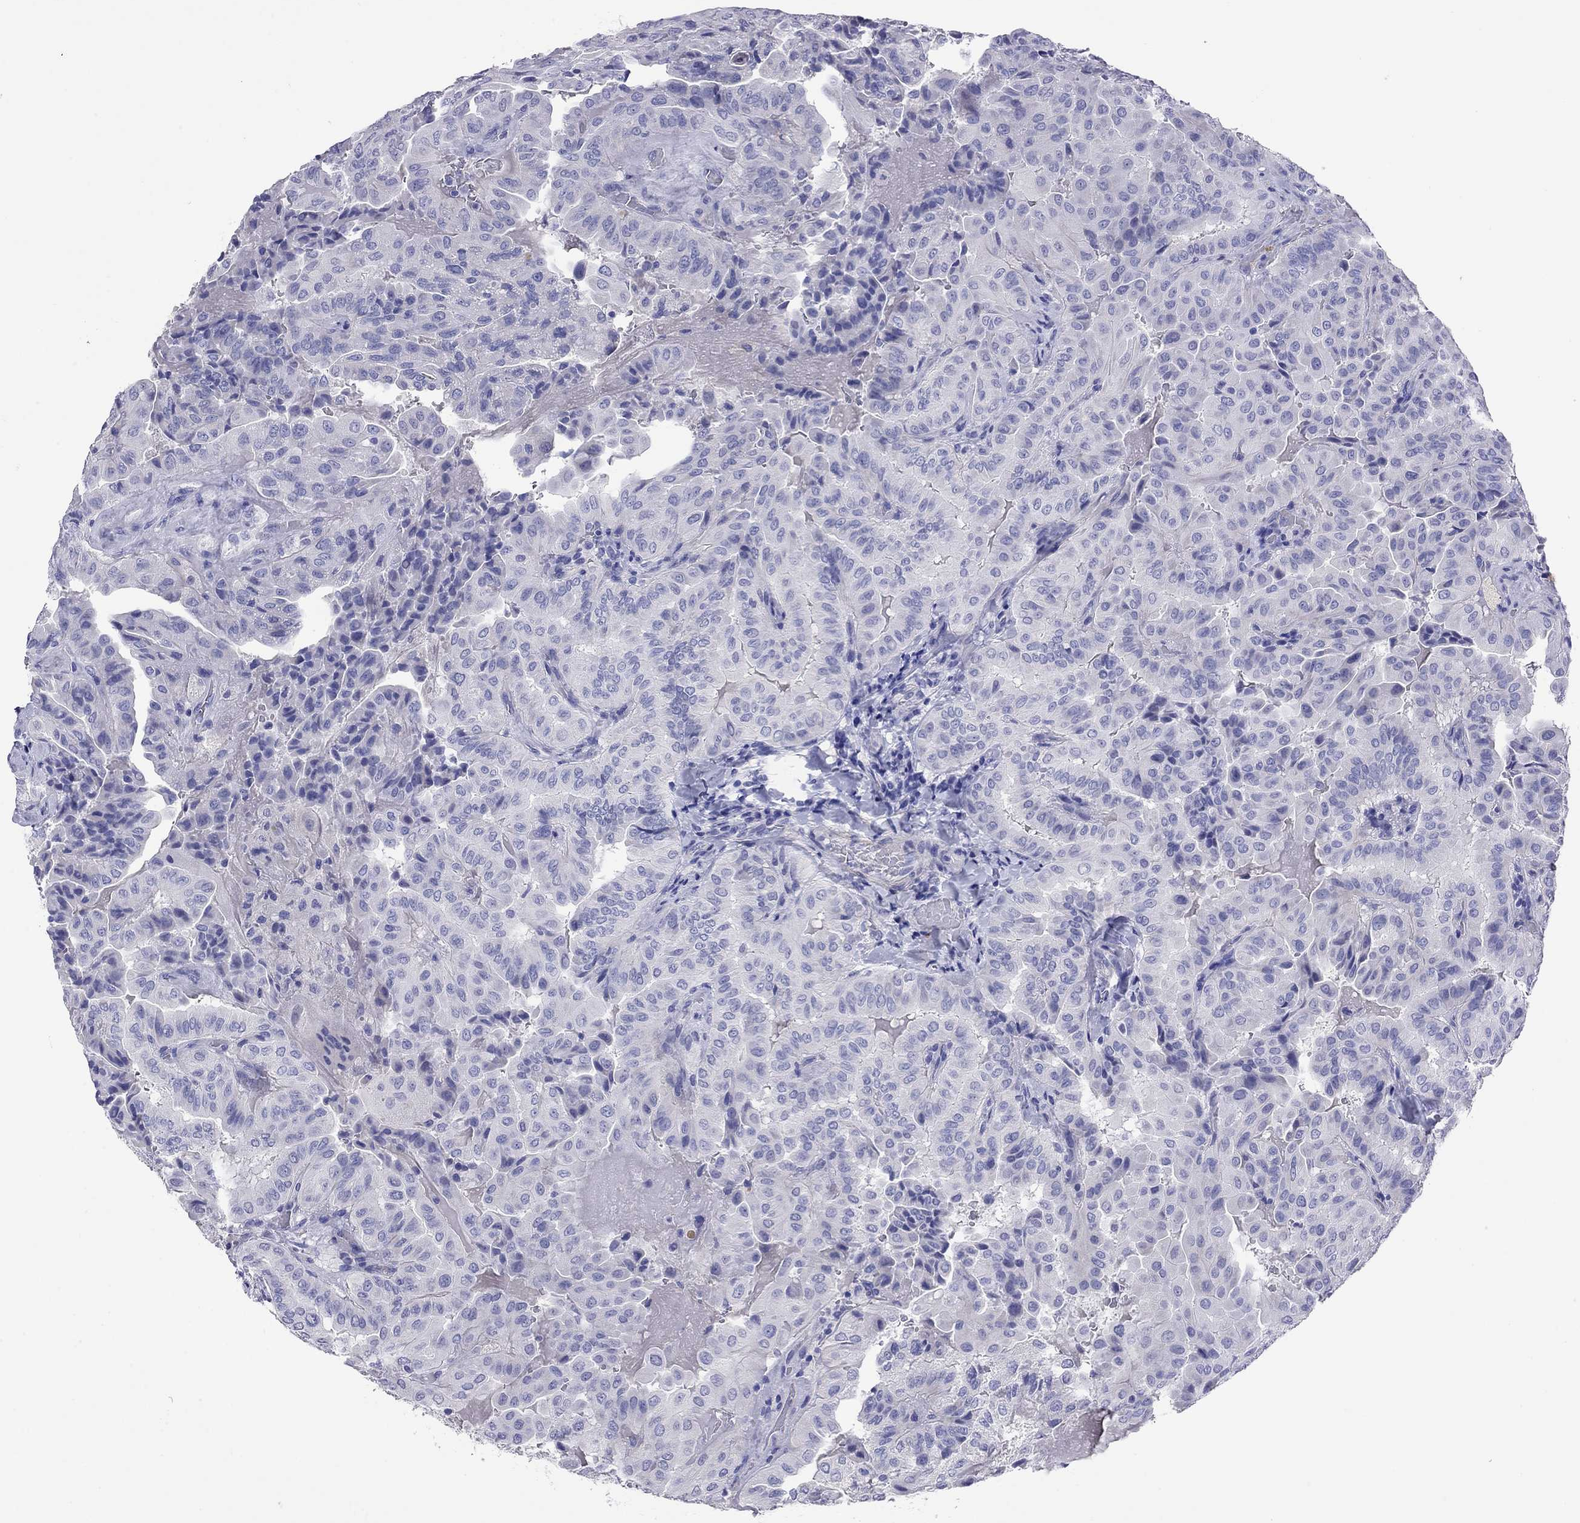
{"staining": {"intensity": "negative", "quantity": "none", "location": "none"}, "tissue": "thyroid cancer", "cell_type": "Tumor cells", "image_type": "cancer", "snomed": [{"axis": "morphology", "description": "Papillary adenocarcinoma, NOS"}, {"axis": "topography", "description": "Thyroid gland"}], "caption": "Thyroid cancer (papillary adenocarcinoma) stained for a protein using immunohistochemistry (IHC) reveals no staining tumor cells.", "gene": "KIAA2012", "patient": {"sex": "female", "age": 68}}